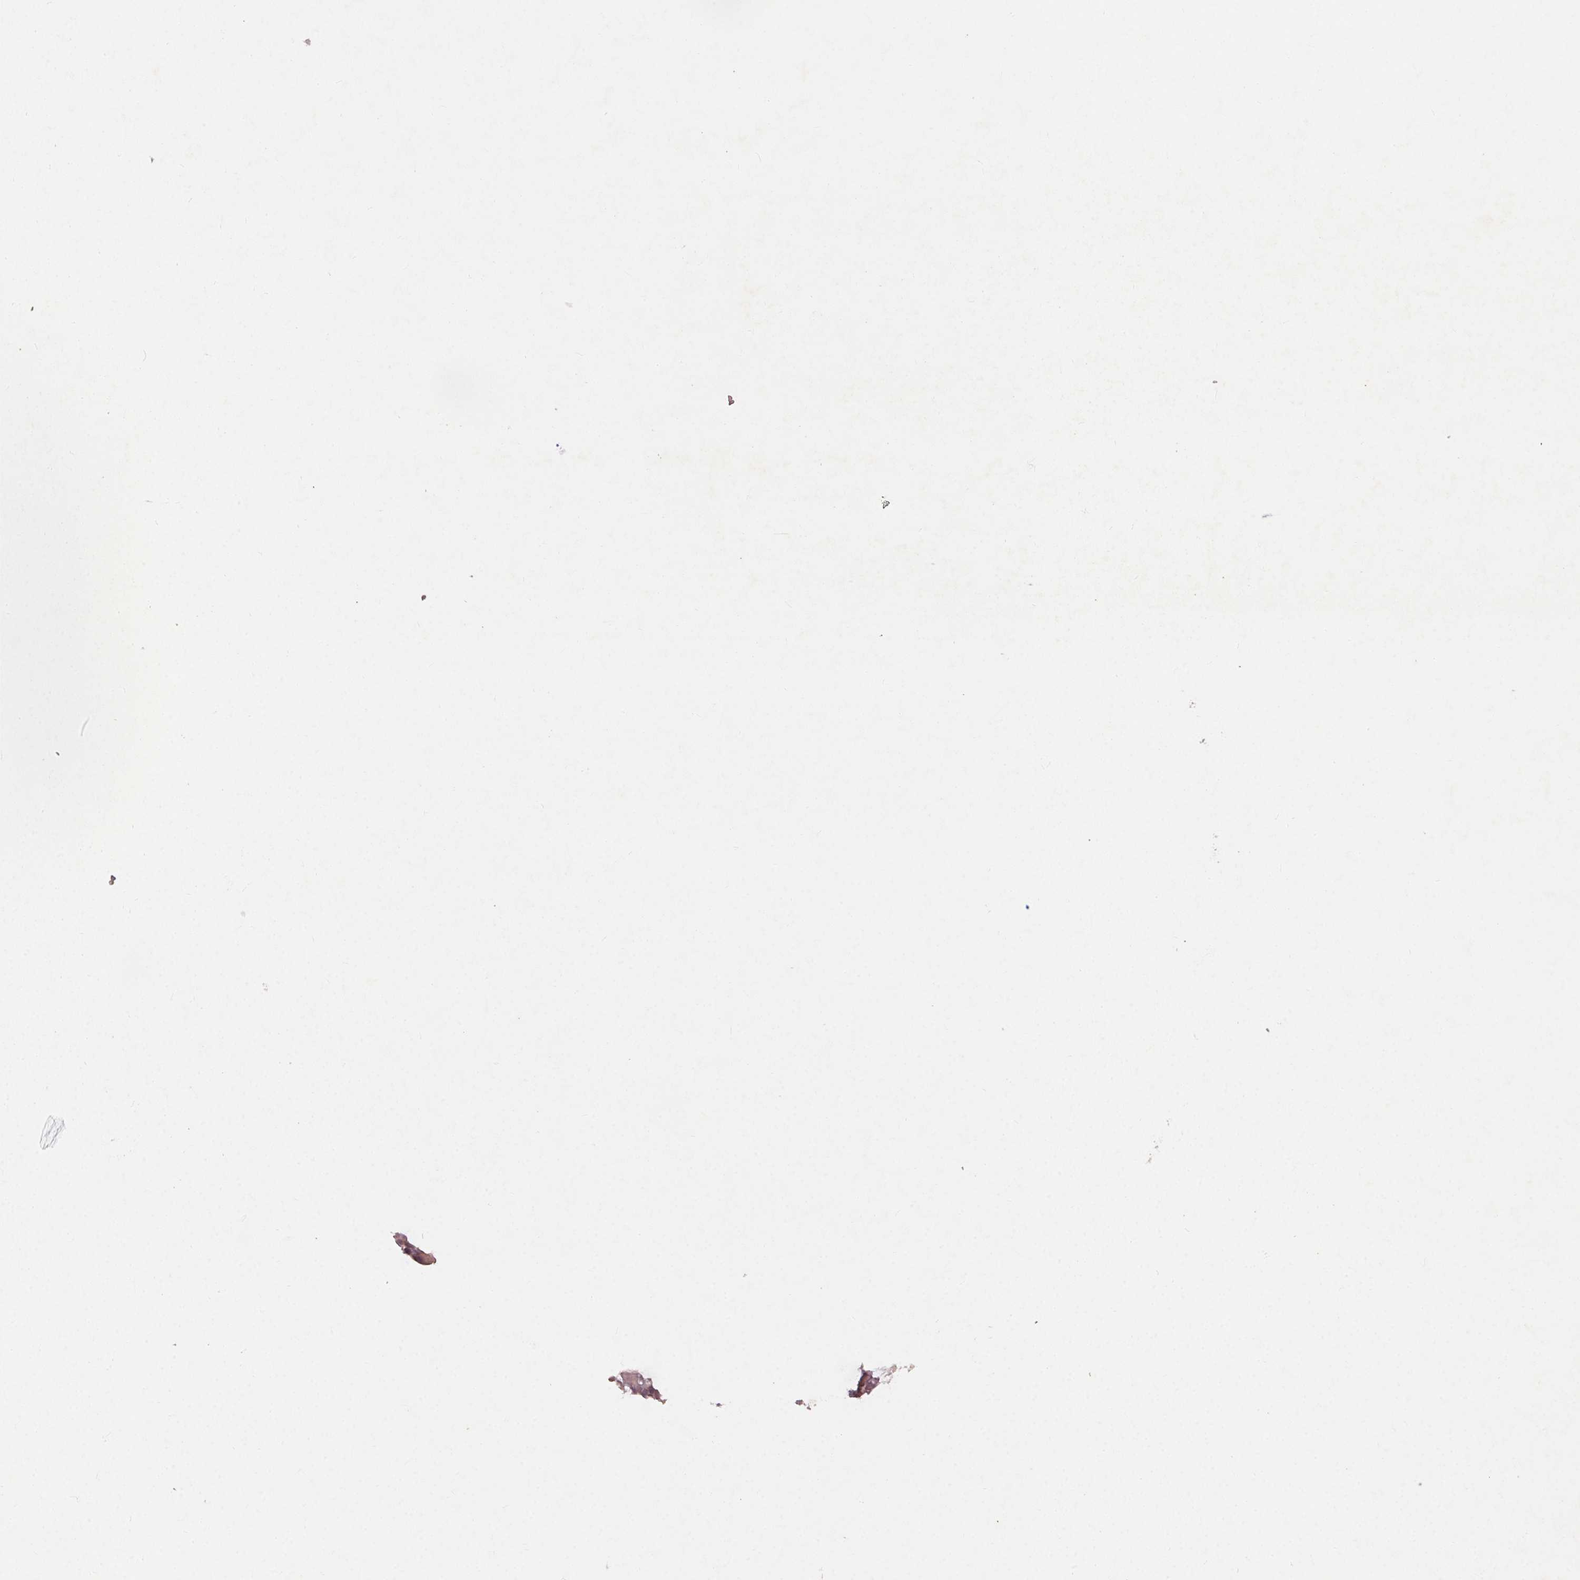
{"staining": {"intensity": "negative", "quantity": "none", "location": "none"}, "tissue": "nasopharynx", "cell_type": "Respiratory epithelial cells", "image_type": "normal", "snomed": [{"axis": "morphology", "description": "Normal tissue, NOS"}, {"axis": "topography", "description": "Nasopharynx"}], "caption": "Immunohistochemistry (IHC) of normal nasopharynx demonstrates no staining in respiratory epithelial cells. (Stains: DAB immunohistochemistry (IHC) with hematoxylin counter stain, Microscopy: brightfield microscopy at high magnification).", "gene": "ENSG00000255641", "patient": {"sex": "male", "age": 68}}